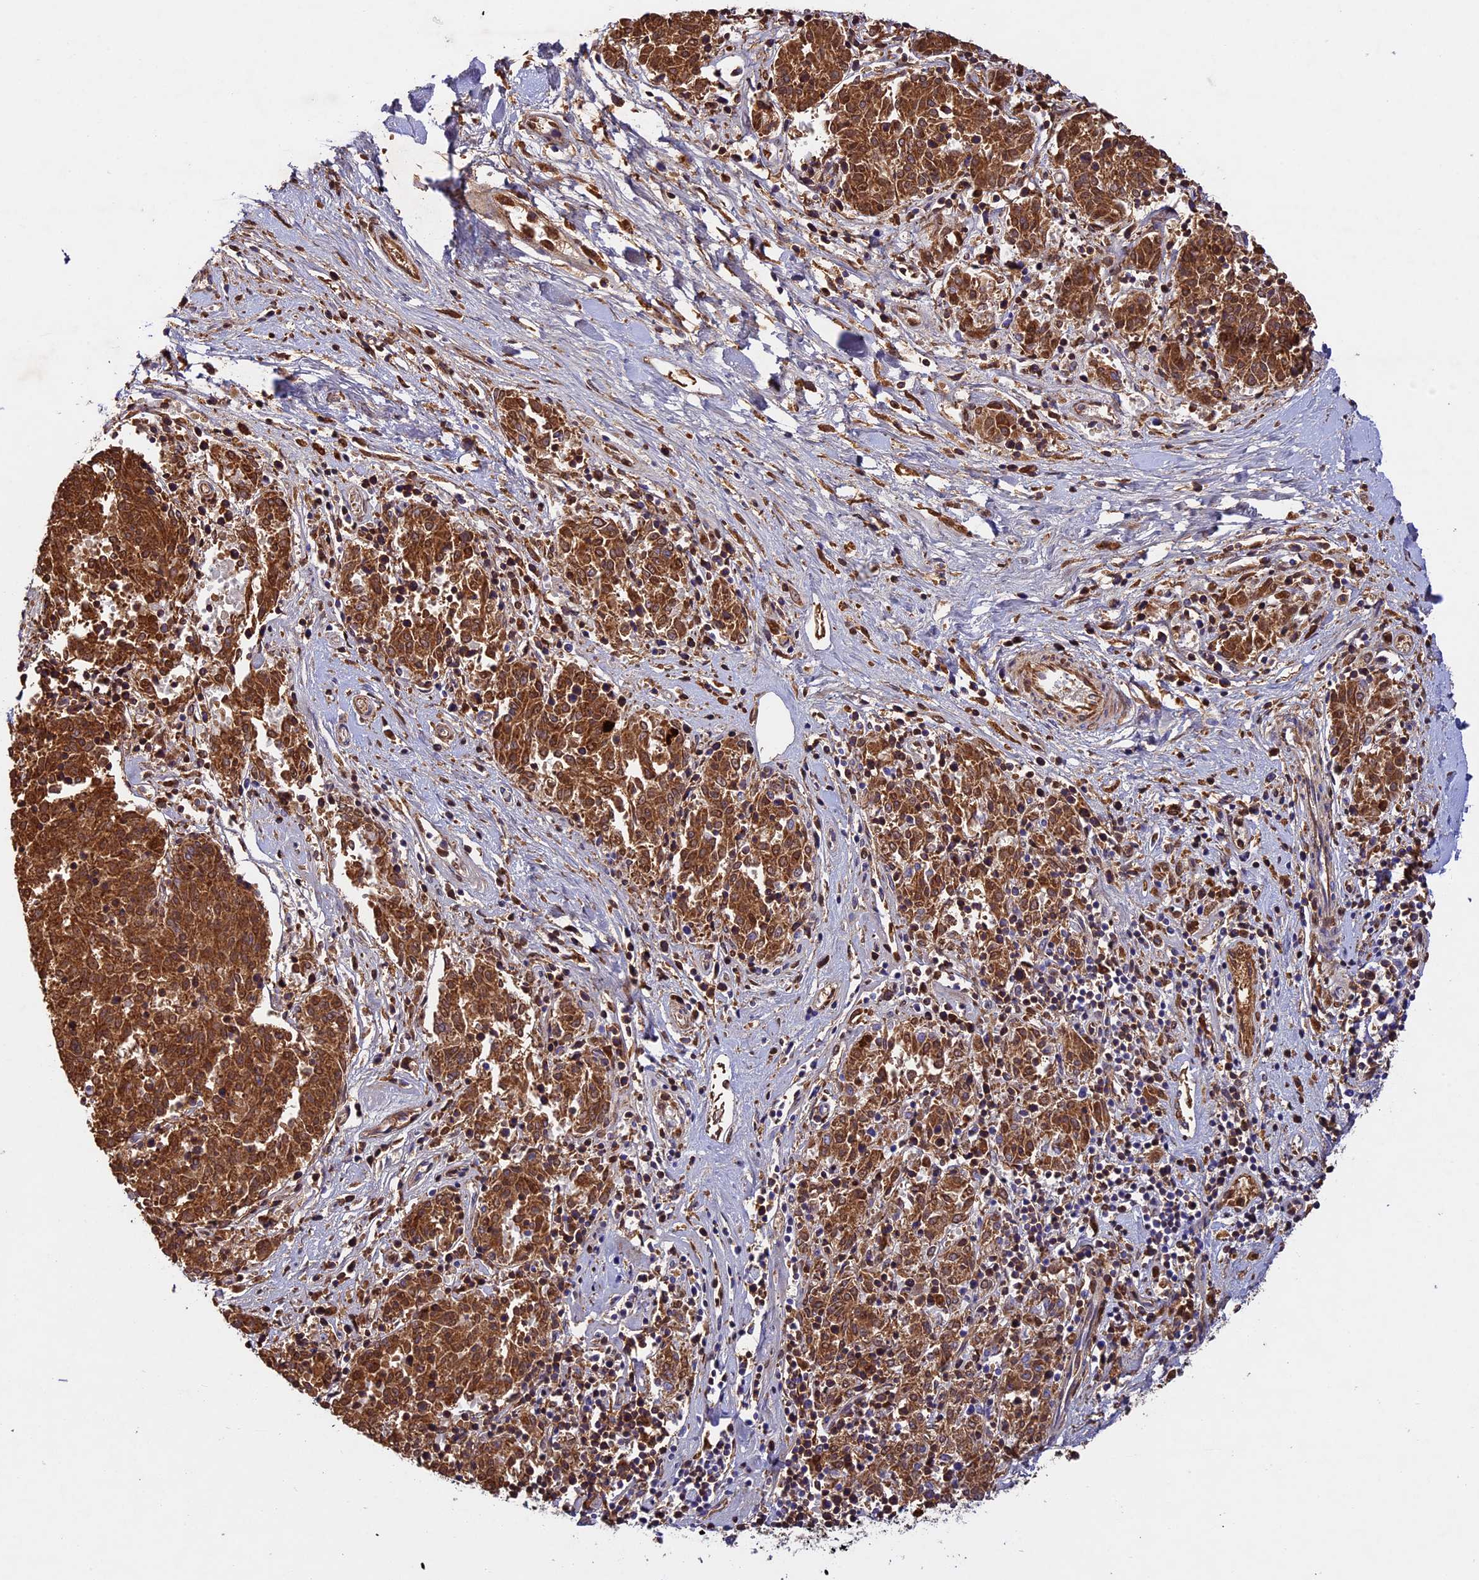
{"staining": {"intensity": "strong", "quantity": ">75%", "location": "cytoplasmic/membranous"}, "tissue": "melanoma", "cell_type": "Tumor cells", "image_type": "cancer", "snomed": [{"axis": "morphology", "description": "Malignant melanoma, NOS"}, {"axis": "topography", "description": "Skin"}], "caption": "Human malignant melanoma stained for a protein (brown) demonstrates strong cytoplasmic/membranous positive expression in about >75% of tumor cells.", "gene": "OCEL1", "patient": {"sex": "female", "age": 72}}